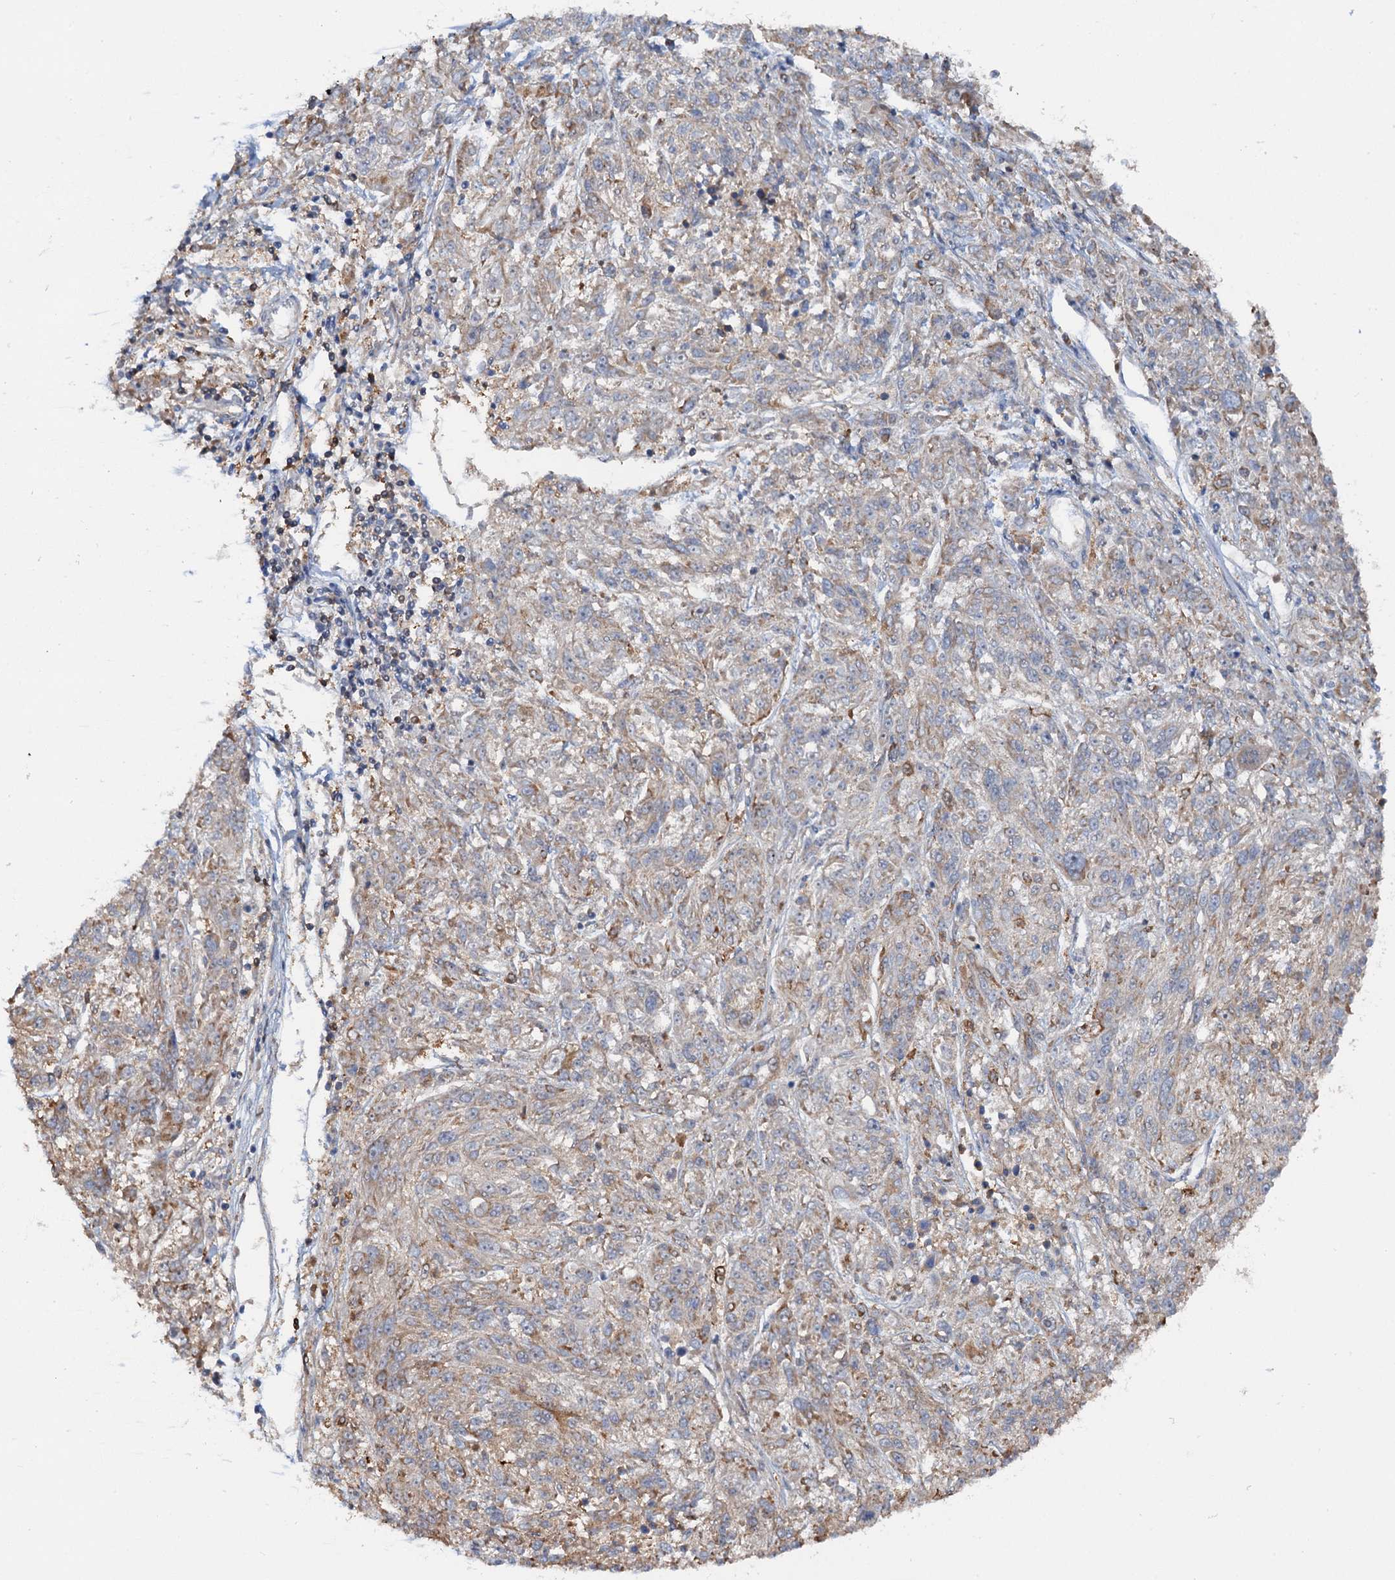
{"staining": {"intensity": "weak", "quantity": "<25%", "location": "cytoplasmic/membranous"}, "tissue": "melanoma", "cell_type": "Tumor cells", "image_type": "cancer", "snomed": [{"axis": "morphology", "description": "Malignant melanoma, NOS"}, {"axis": "topography", "description": "Skin"}], "caption": "Immunohistochemical staining of human malignant melanoma exhibits no significant staining in tumor cells. (Immunohistochemistry, brightfield microscopy, high magnification).", "gene": "ZNF609", "patient": {"sex": "male", "age": 53}}